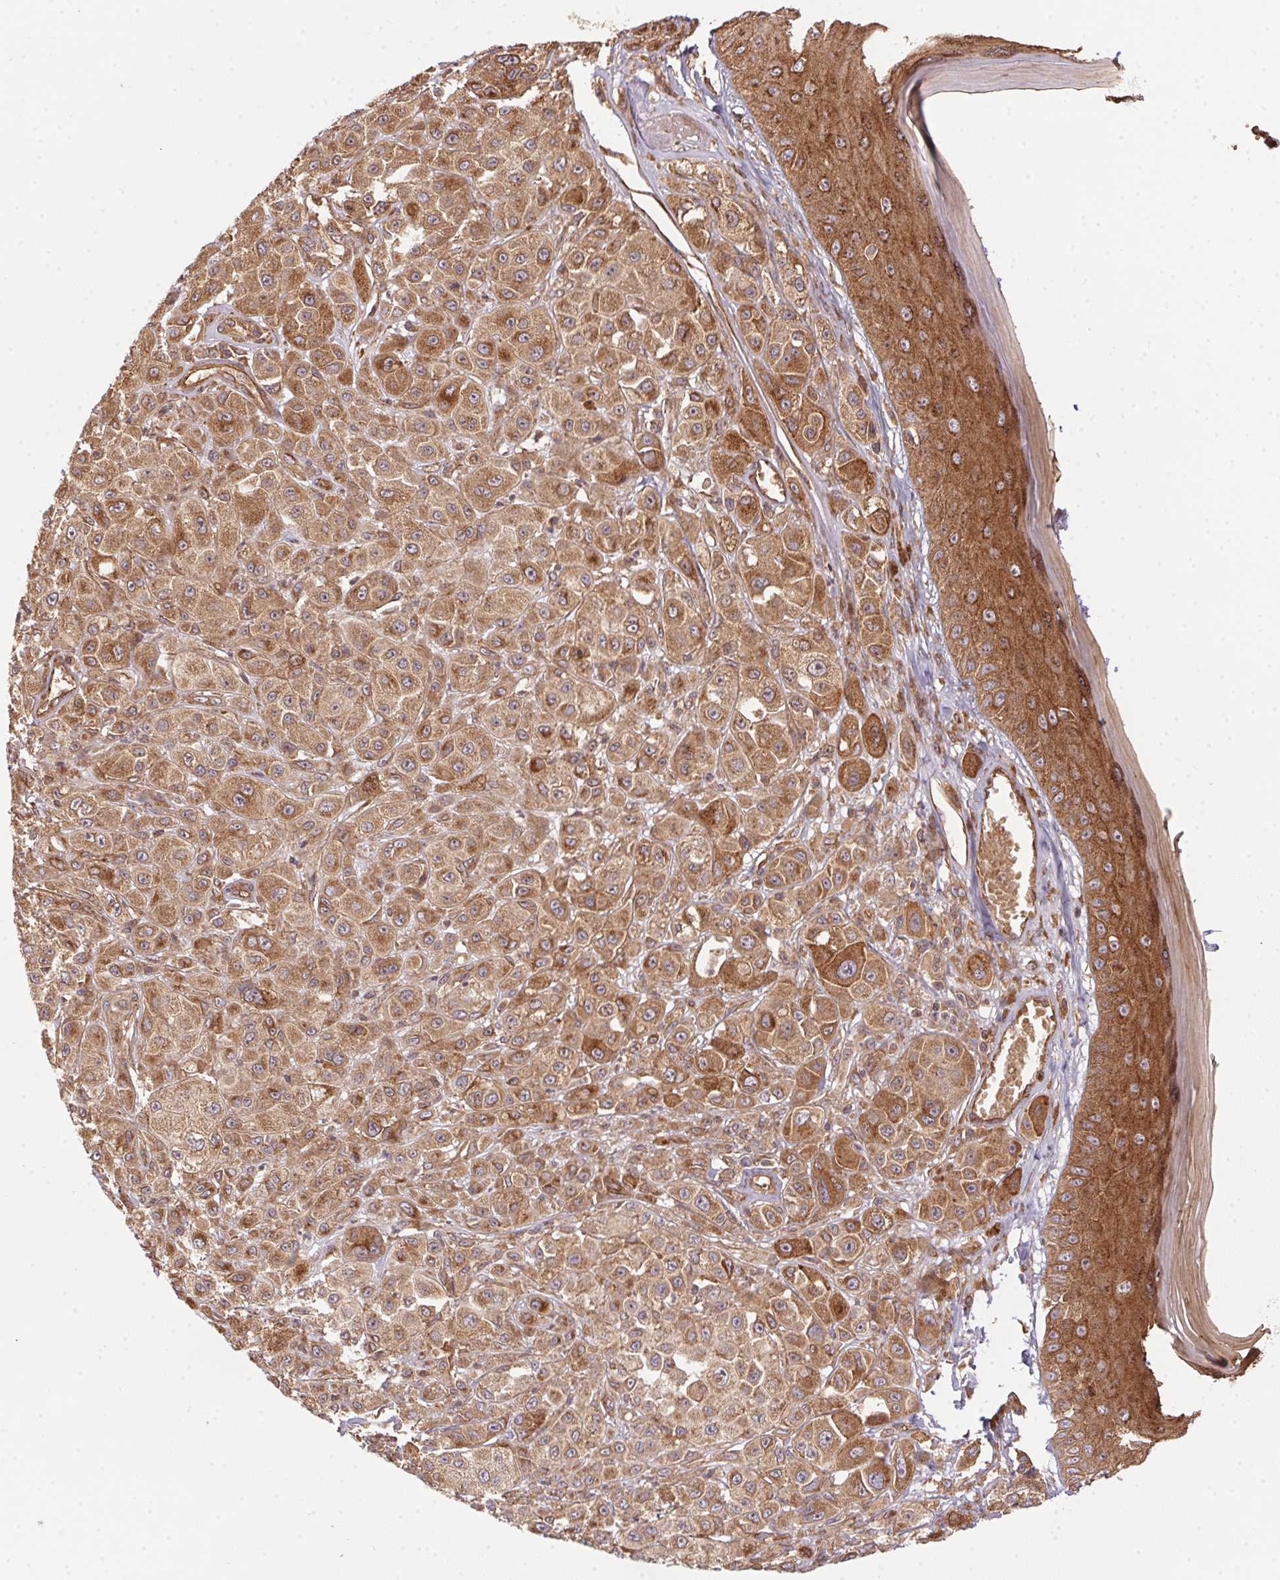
{"staining": {"intensity": "moderate", "quantity": ">75%", "location": "cytoplasmic/membranous"}, "tissue": "melanoma", "cell_type": "Tumor cells", "image_type": "cancer", "snomed": [{"axis": "morphology", "description": "Malignant melanoma, NOS"}, {"axis": "topography", "description": "Skin"}], "caption": "IHC of human melanoma displays medium levels of moderate cytoplasmic/membranous expression in about >75% of tumor cells. The protein is shown in brown color, while the nuclei are stained blue.", "gene": "USE1", "patient": {"sex": "male", "age": 67}}